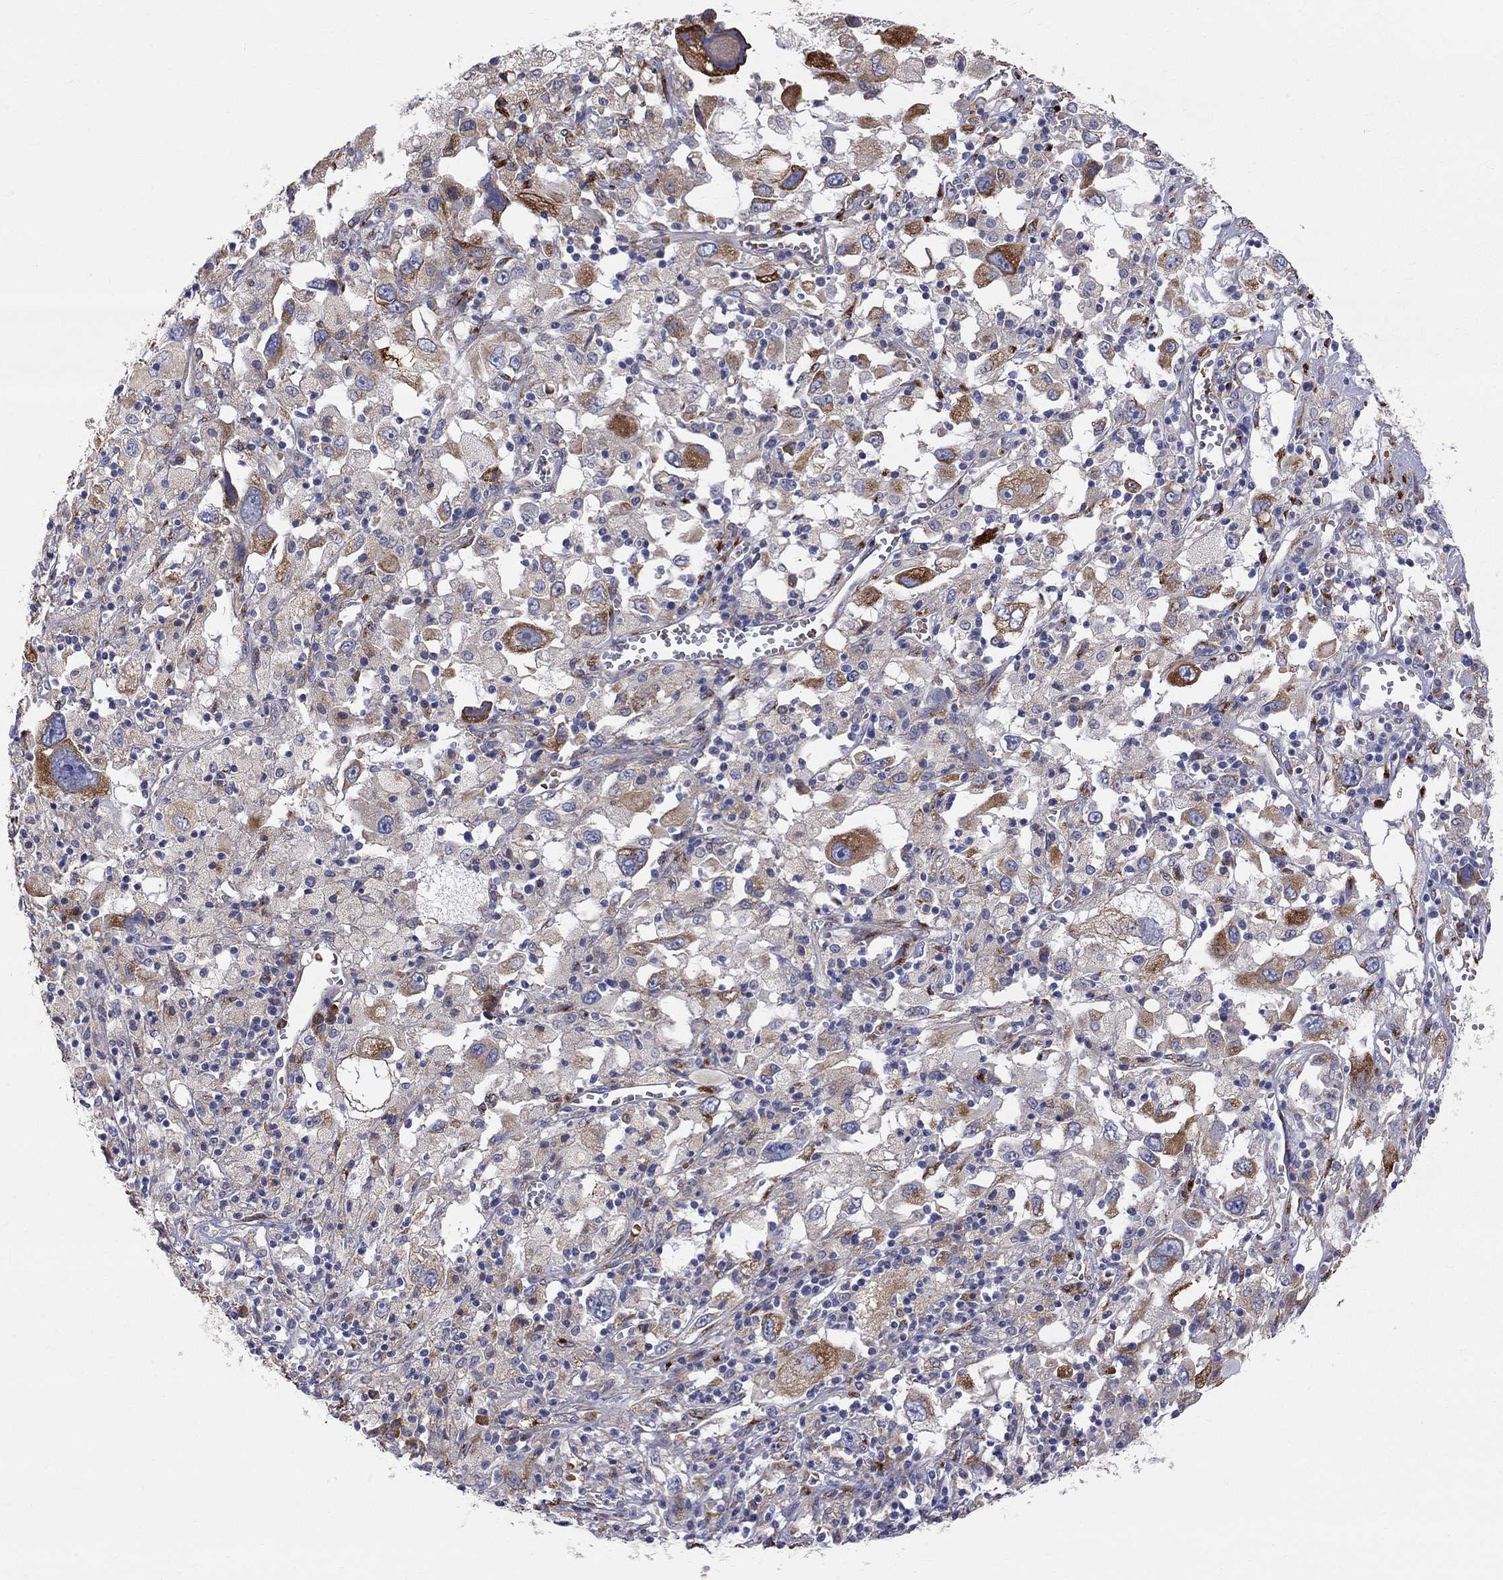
{"staining": {"intensity": "strong", "quantity": "<25%", "location": "cytoplasmic/membranous"}, "tissue": "melanoma", "cell_type": "Tumor cells", "image_type": "cancer", "snomed": [{"axis": "morphology", "description": "Malignant melanoma, Metastatic site"}, {"axis": "topography", "description": "Soft tissue"}], "caption": "Immunohistochemistry of melanoma shows medium levels of strong cytoplasmic/membranous expression in about <25% of tumor cells. The staining was performed using DAB to visualize the protein expression in brown, while the nuclei were stained in blue with hematoxylin (Magnification: 20x).", "gene": "CASTOR1", "patient": {"sex": "male", "age": 50}}